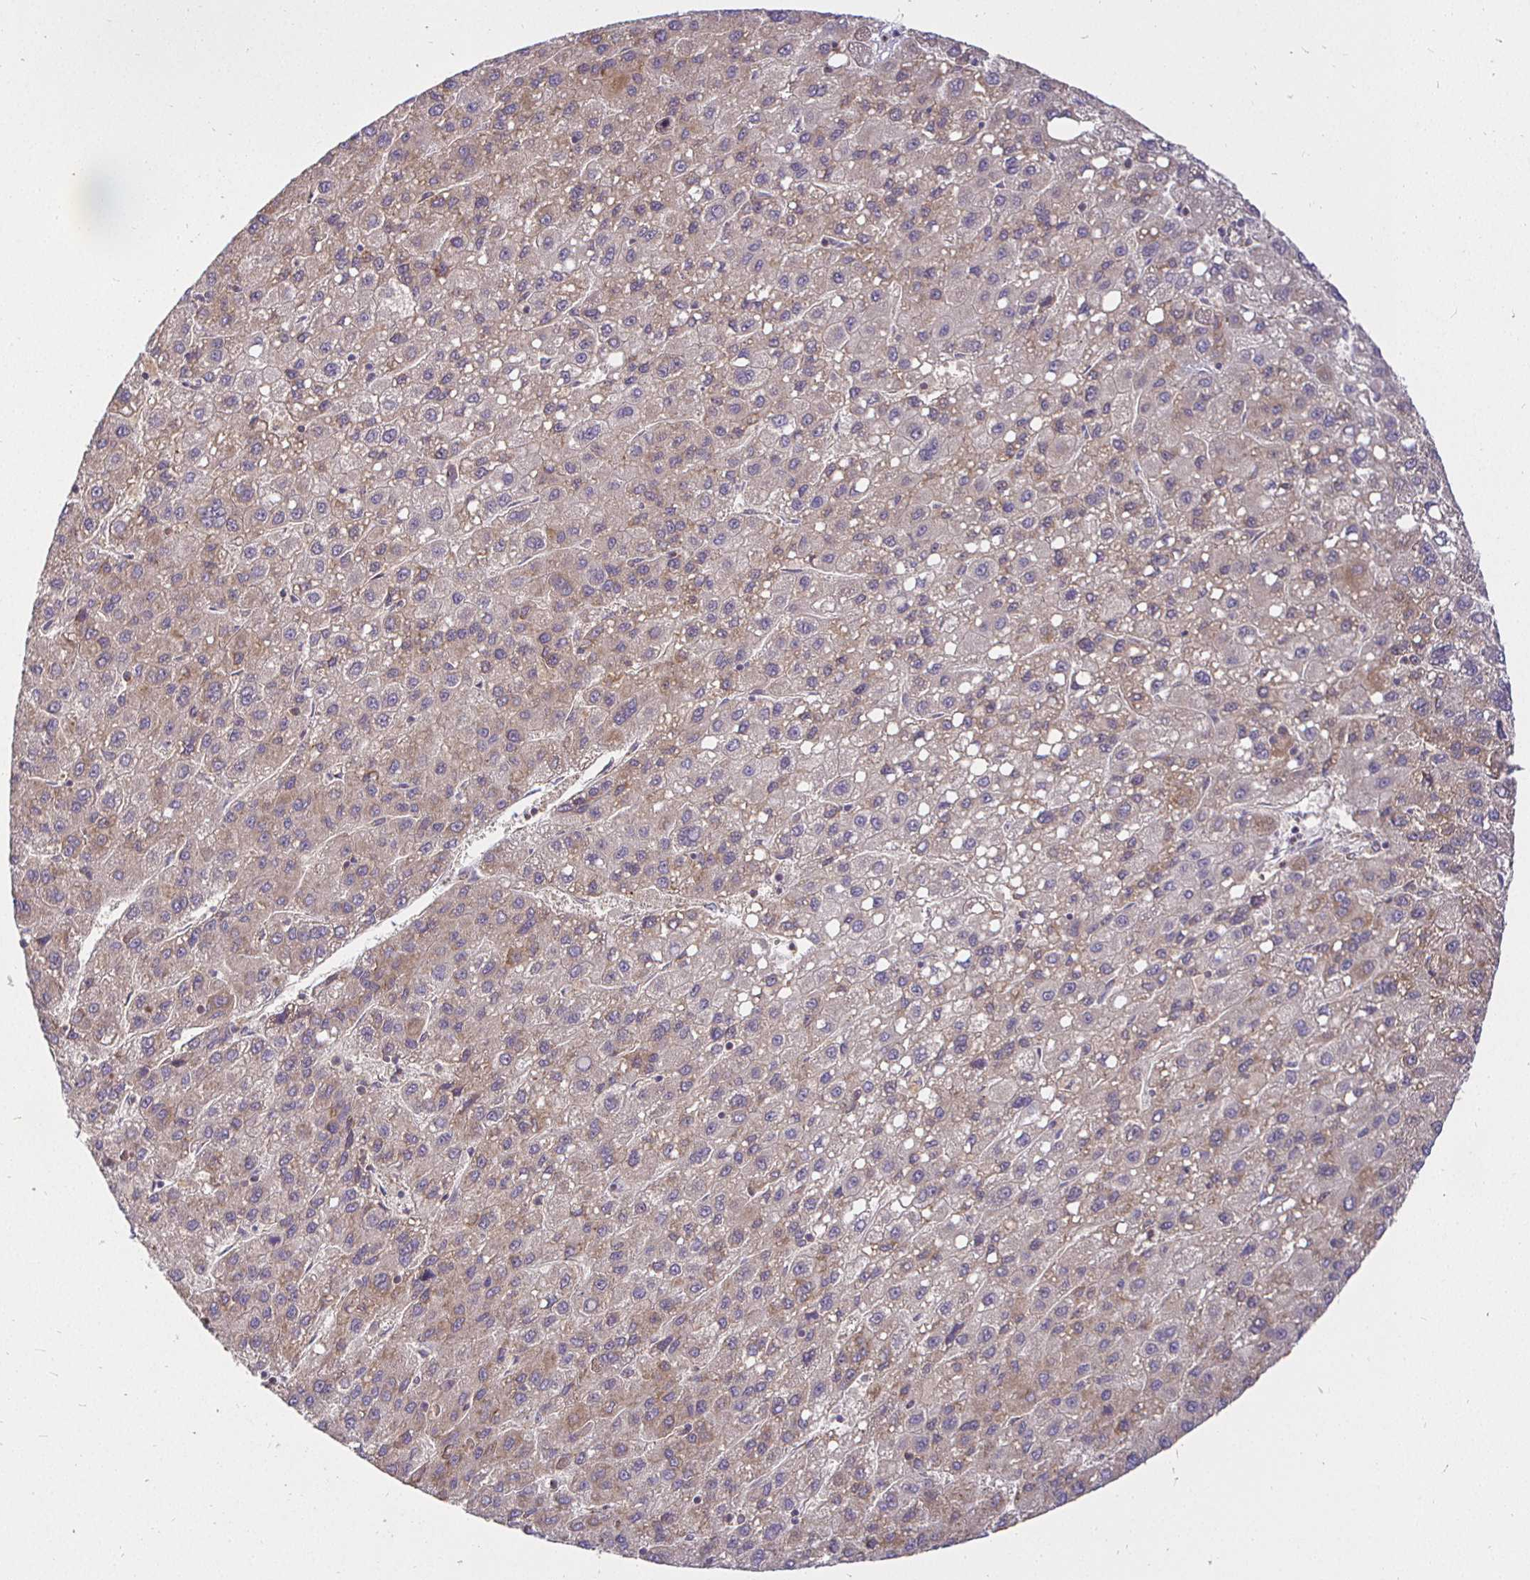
{"staining": {"intensity": "weak", "quantity": "<25%", "location": "cytoplasmic/membranous"}, "tissue": "liver cancer", "cell_type": "Tumor cells", "image_type": "cancer", "snomed": [{"axis": "morphology", "description": "Carcinoma, Hepatocellular, NOS"}, {"axis": "topography", "description": "Liver"}], "caption": "Photomicrograph shows no protein staining in tumor cells of hepatocellular carcinoma (liver) tissue. (Immunohistochemistry, brightfield microscopy, high magnification).", "gene": "IRAK1", "patient": {"sex": "female", "age": 82}}